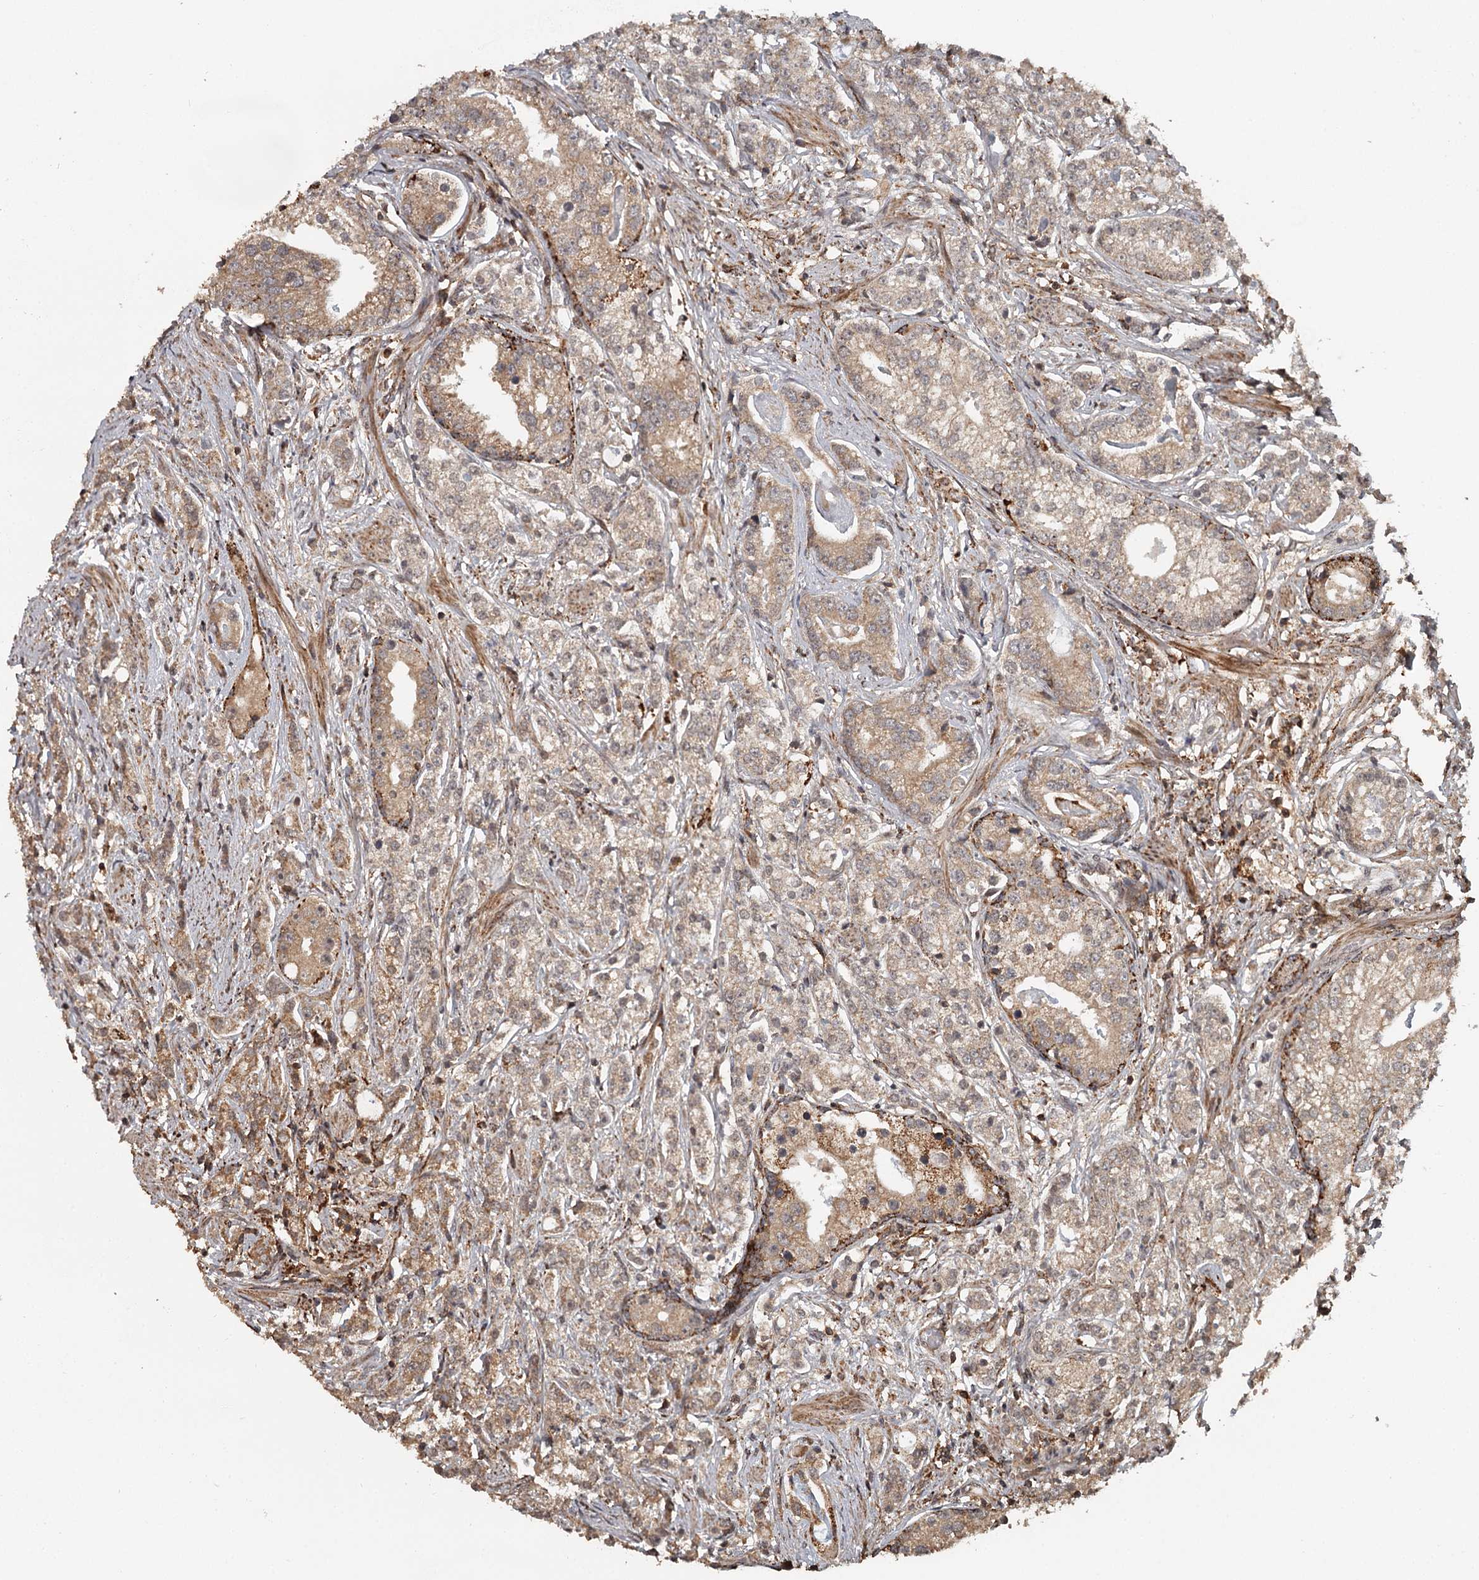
{"staining": {"intensity": "moderate", "quantity": ">75%", "location": "cytoplasmic/membranous"}, "tissue": "prostate cancer", "cell_type": "Tumor cells", "image_type": "cancer", "snomed": [{"axis": "morphology", "description": "Adenocarcinoma, High grade"}, {"axis": "topography", "description": "Prostate"}], "caption": "Immunohistochemical staining of human prostate cancer reveals medium levels of moderate cytoplasmic/membranous expression in about >75% of tumor cells. Nuclei are stained in blue.", "gene": "FAXC", "patient": {"sex": "male", "age": 69}}